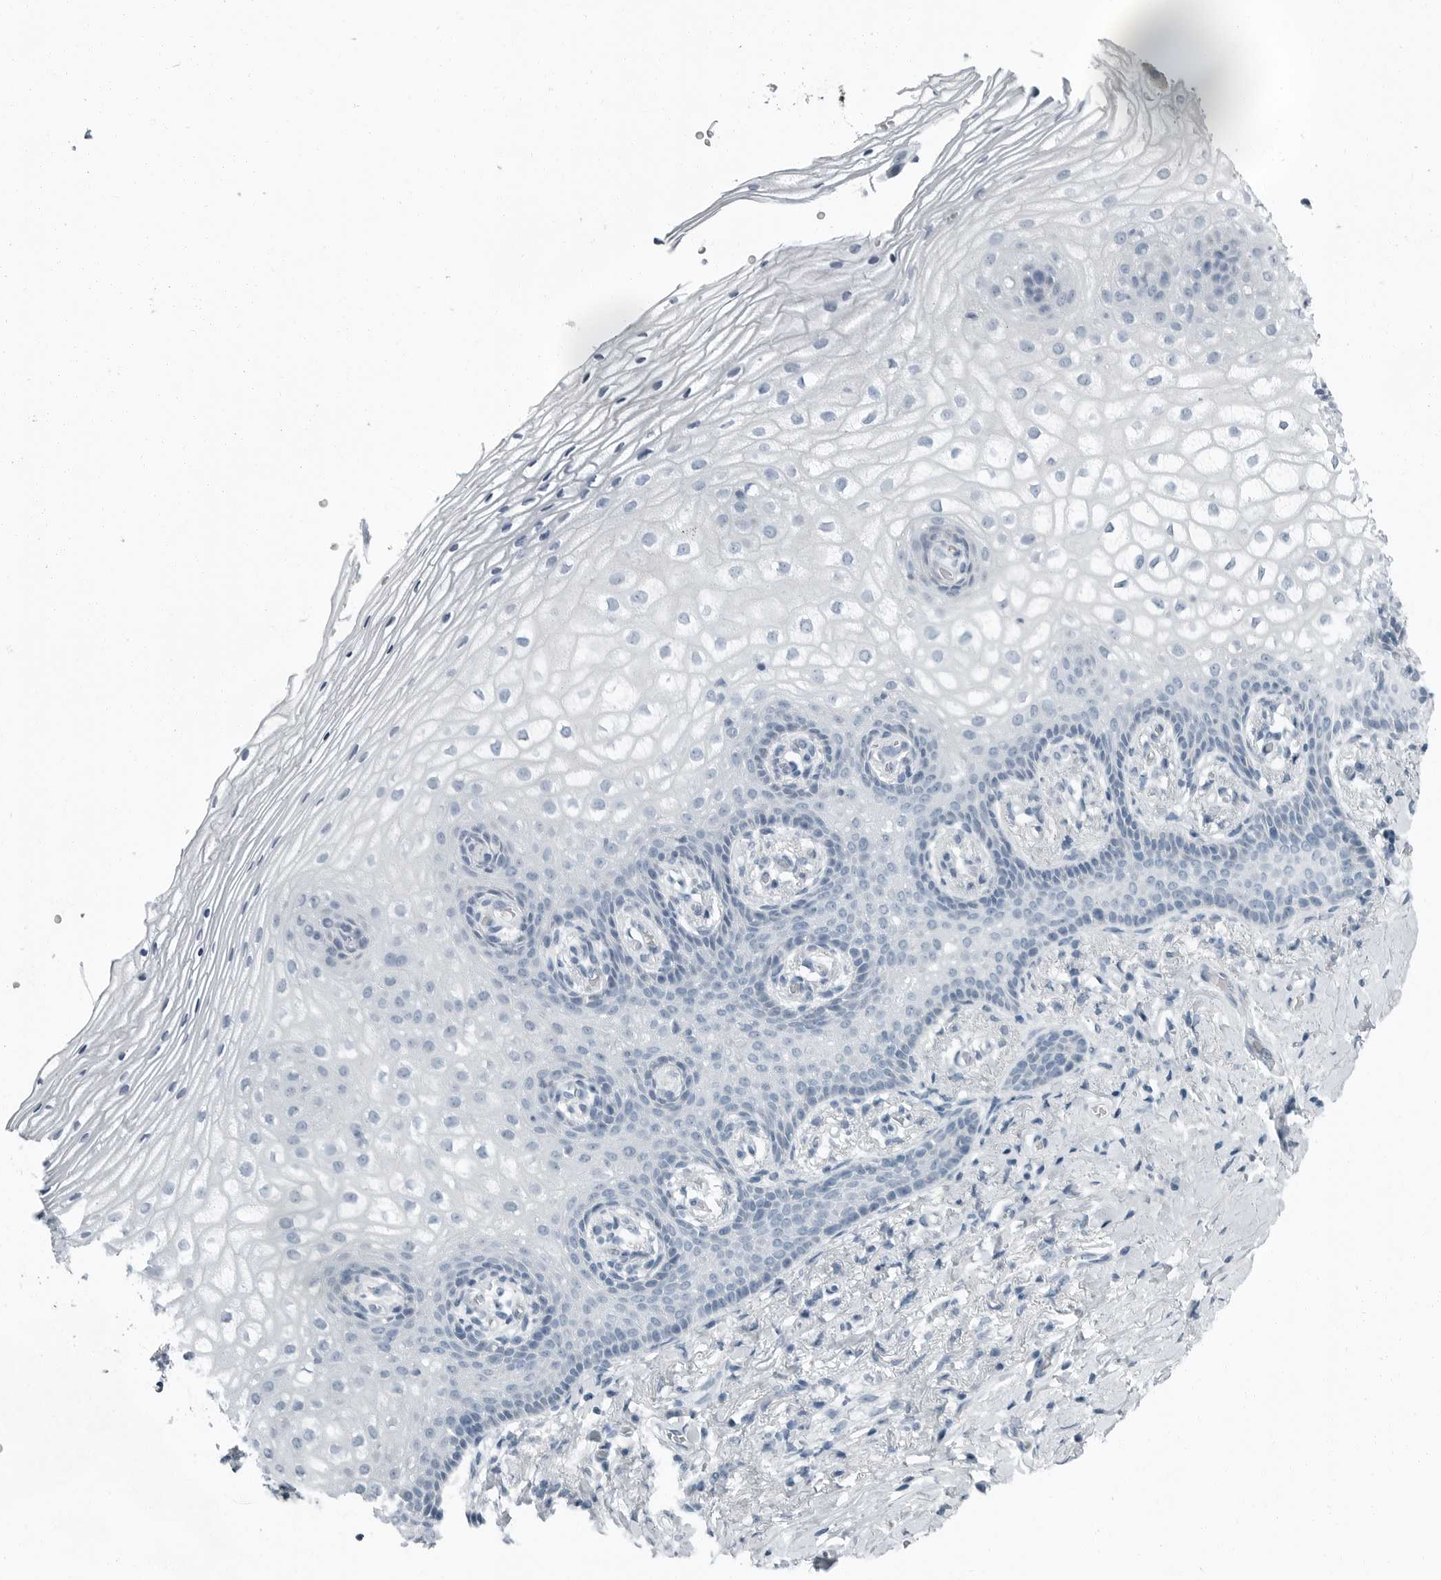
{"staining": {"intensity": "negative", "quantity": "none", "location": "none"}, "tissue": "vagina", "cell_type": "Squamous epithelial cells", "image_type": "normal", "snomed": [{"axis": "morphology", "description": "Normal tissue, NOS"}, {"axis": "topography", "description": "Vagina"}], "caption": "DAB (3,3'-diaminobenzidine) immunohistochemical staining of unremarkable human vagina demonstrates no significant staining in squamous epithelial cells.", "gene": "ZPBP2", "patient": {"sex": "female", "age": 60}}